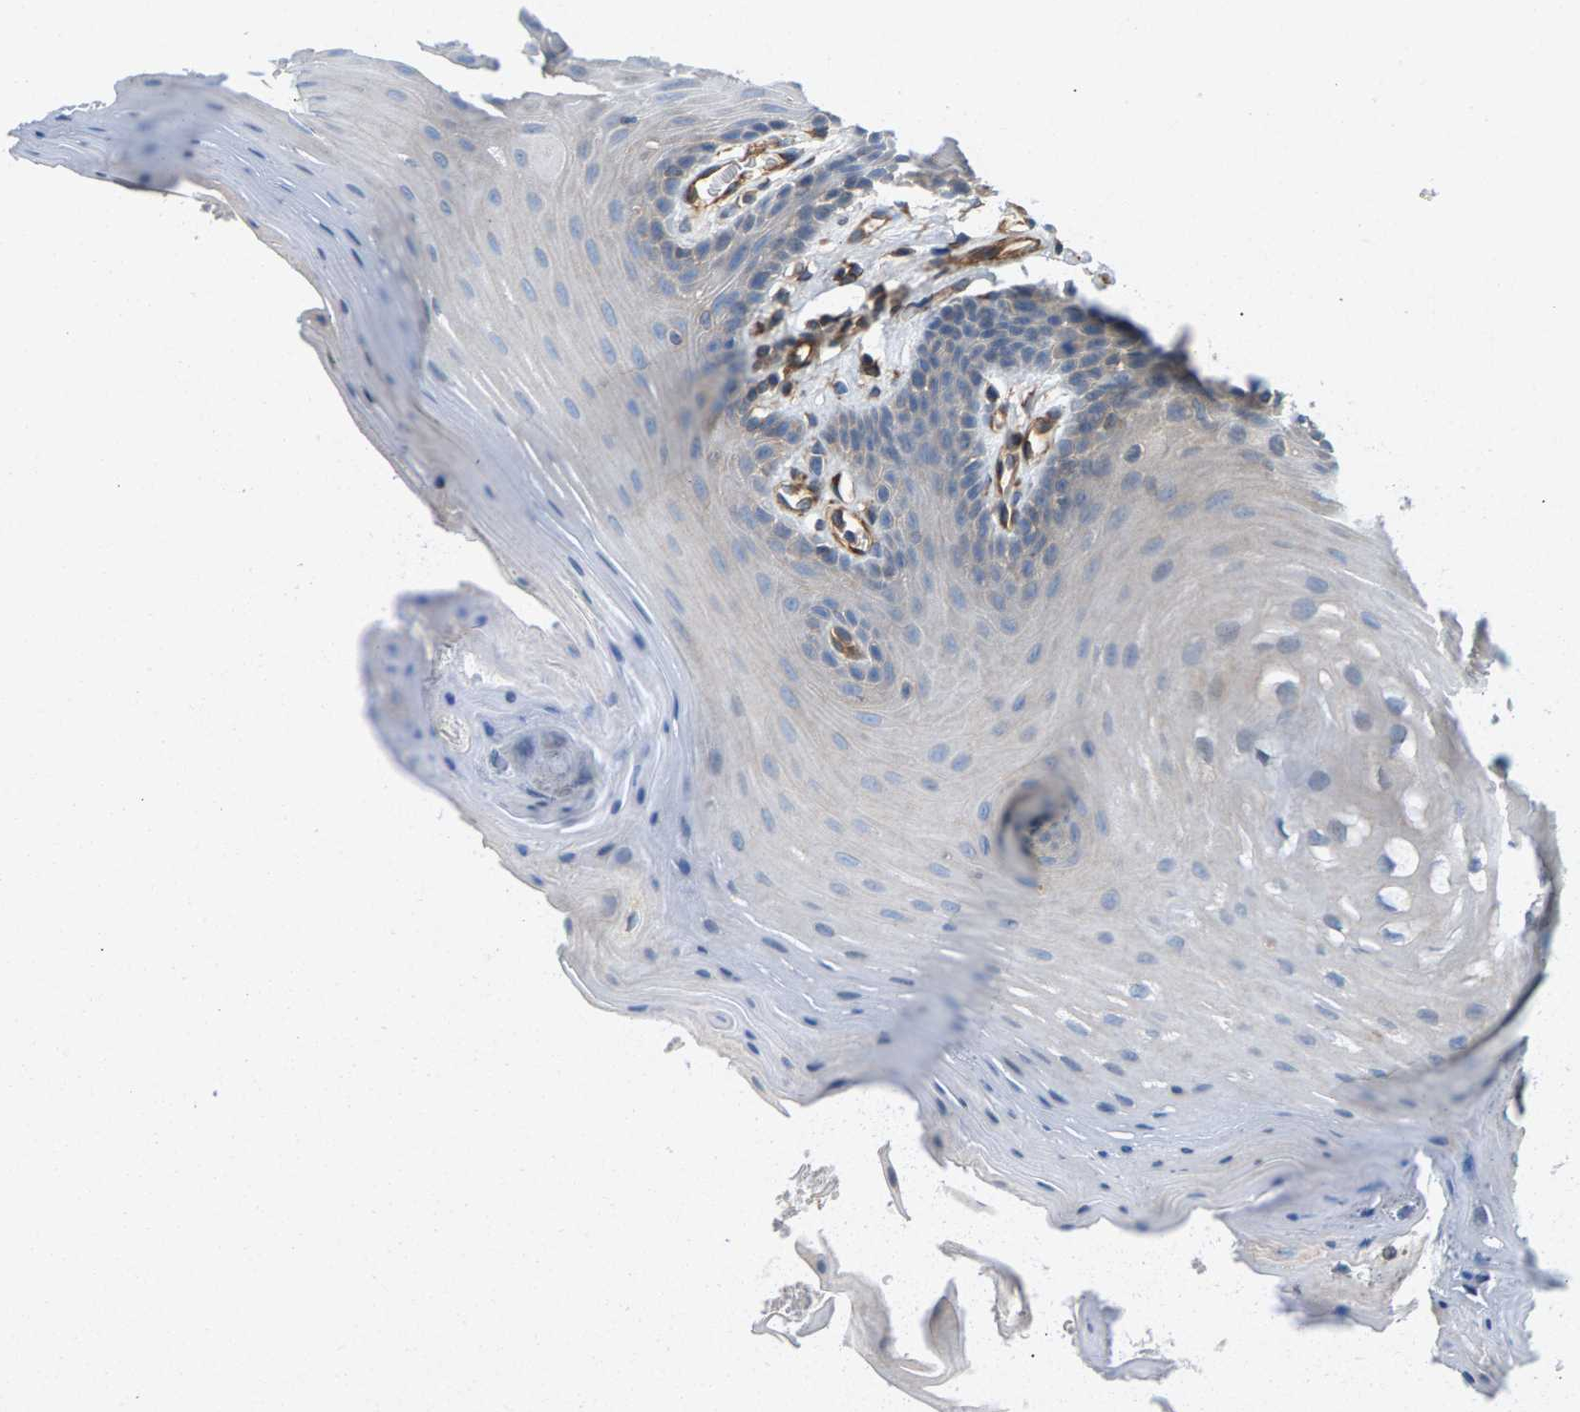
{"staining": {"intensity": "negative", "quantity": "none", "location": "none"}, "tissue": "oral mucosa", "cell_type": "Squamous epithelial cells", "image_type": "normal", "snomed": [{"axis": "morphology", "description": "Normal tissue, NOS"}, {"axis": "morphology", "description": "Squamous cell carcinoma, NOS"}, {"axis": "topography", "description": "Oral tissue"}, {"axis": "topography", "description": "Head-Neck"}], "caption": "Immunohistochemistry image of benign oral mucosa stained for a protein (brown), which demonstrates no staining in squamous epithelial cells.", "gene": "PDCL", "patient": {"sex": "male", "age": 71}}